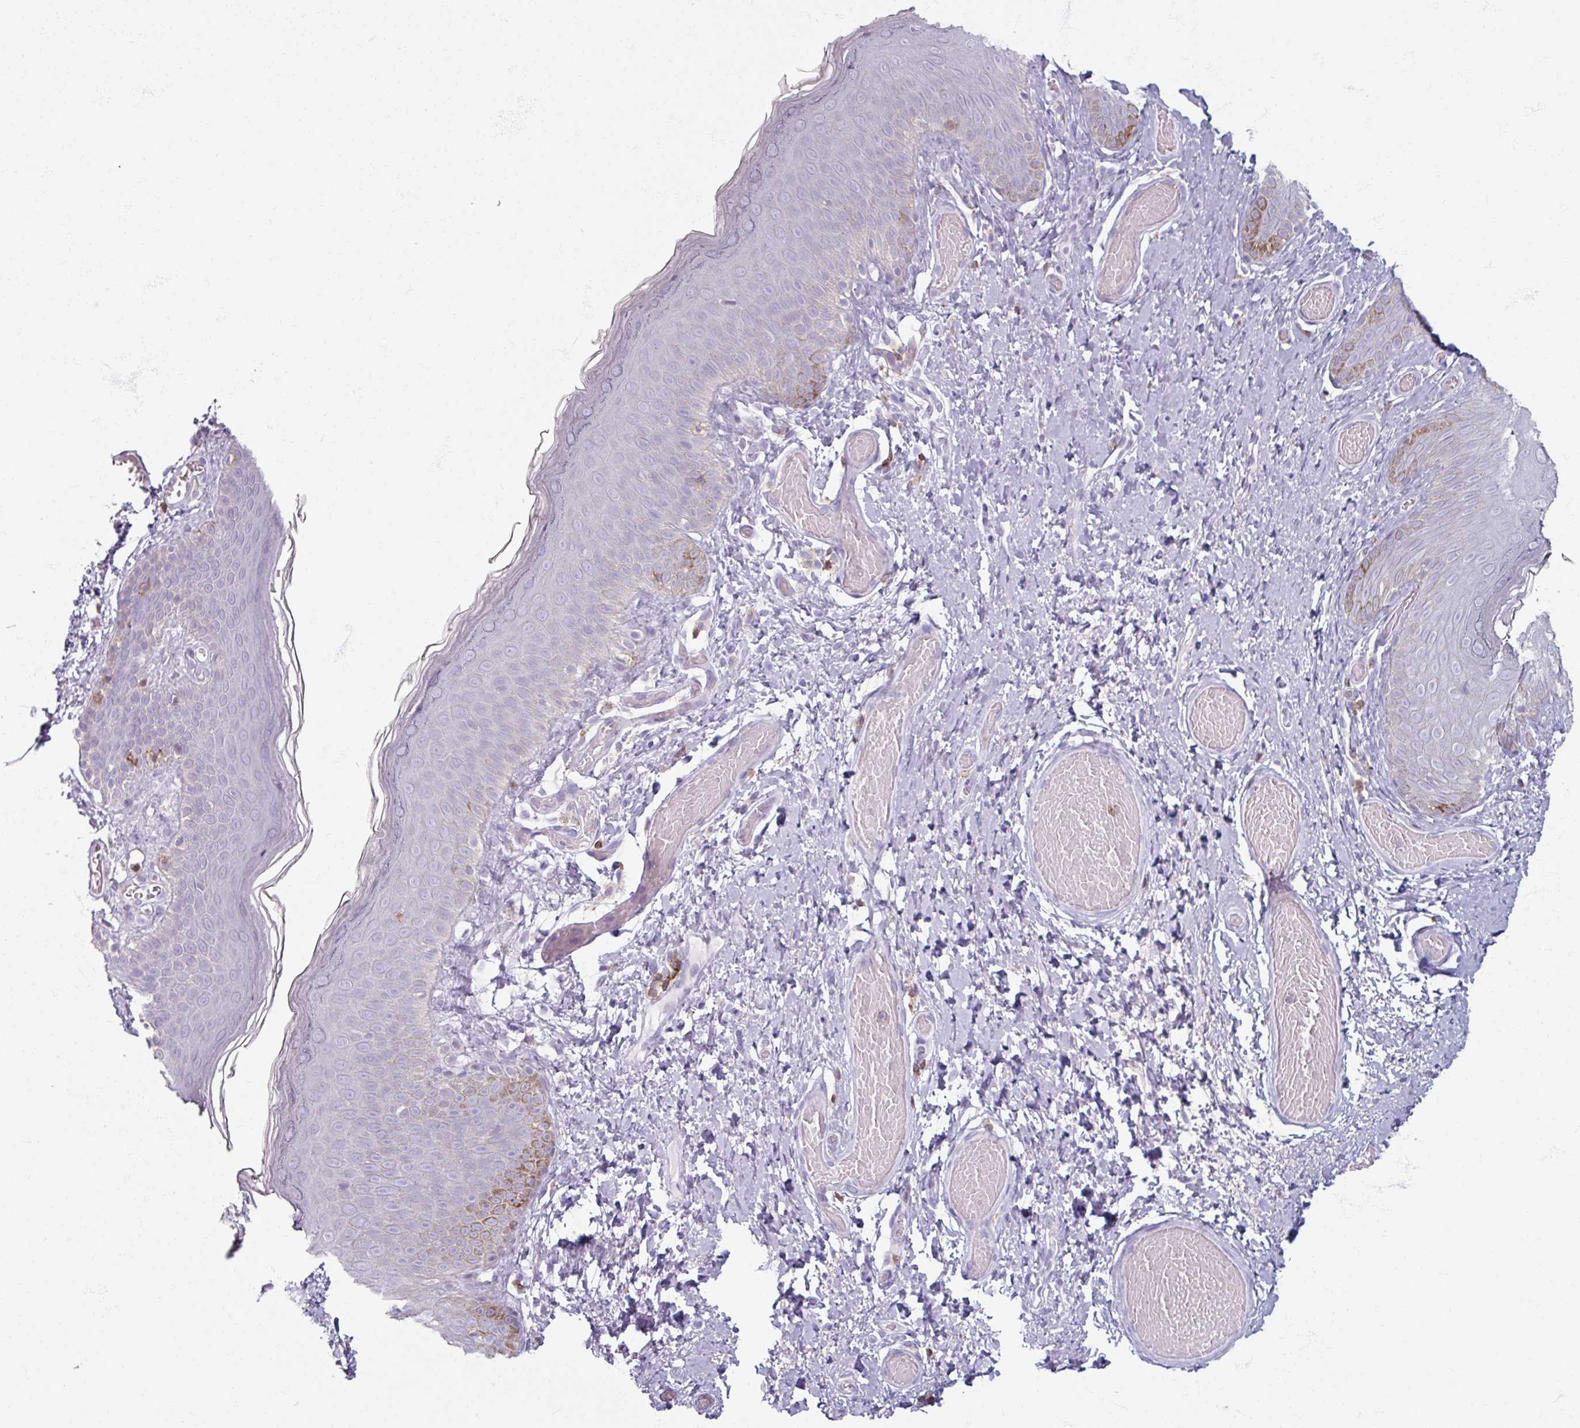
{"staining": {"intensity": "negative", "quantity": "none", "location": "none"}, "tissue": "skin", "cell_type": "Epidermal cells", "image_type": "normal", "snomed": [{"axis": "morphology", "description": "Normal tissue, NOS"}, {"axis": "topography", "description": "Anal"}], "caption": "Normal skin was stained to show a protein in brown. There is no significant expression in epidermal cells. The staining was performed using DAB to visualize the protein expression in brown, while the nuclei were stained in blue with hematoxylin (Magnification: 20x).", "gene": "PTPRC", "patient": {"sex": "female", "age": 40}}